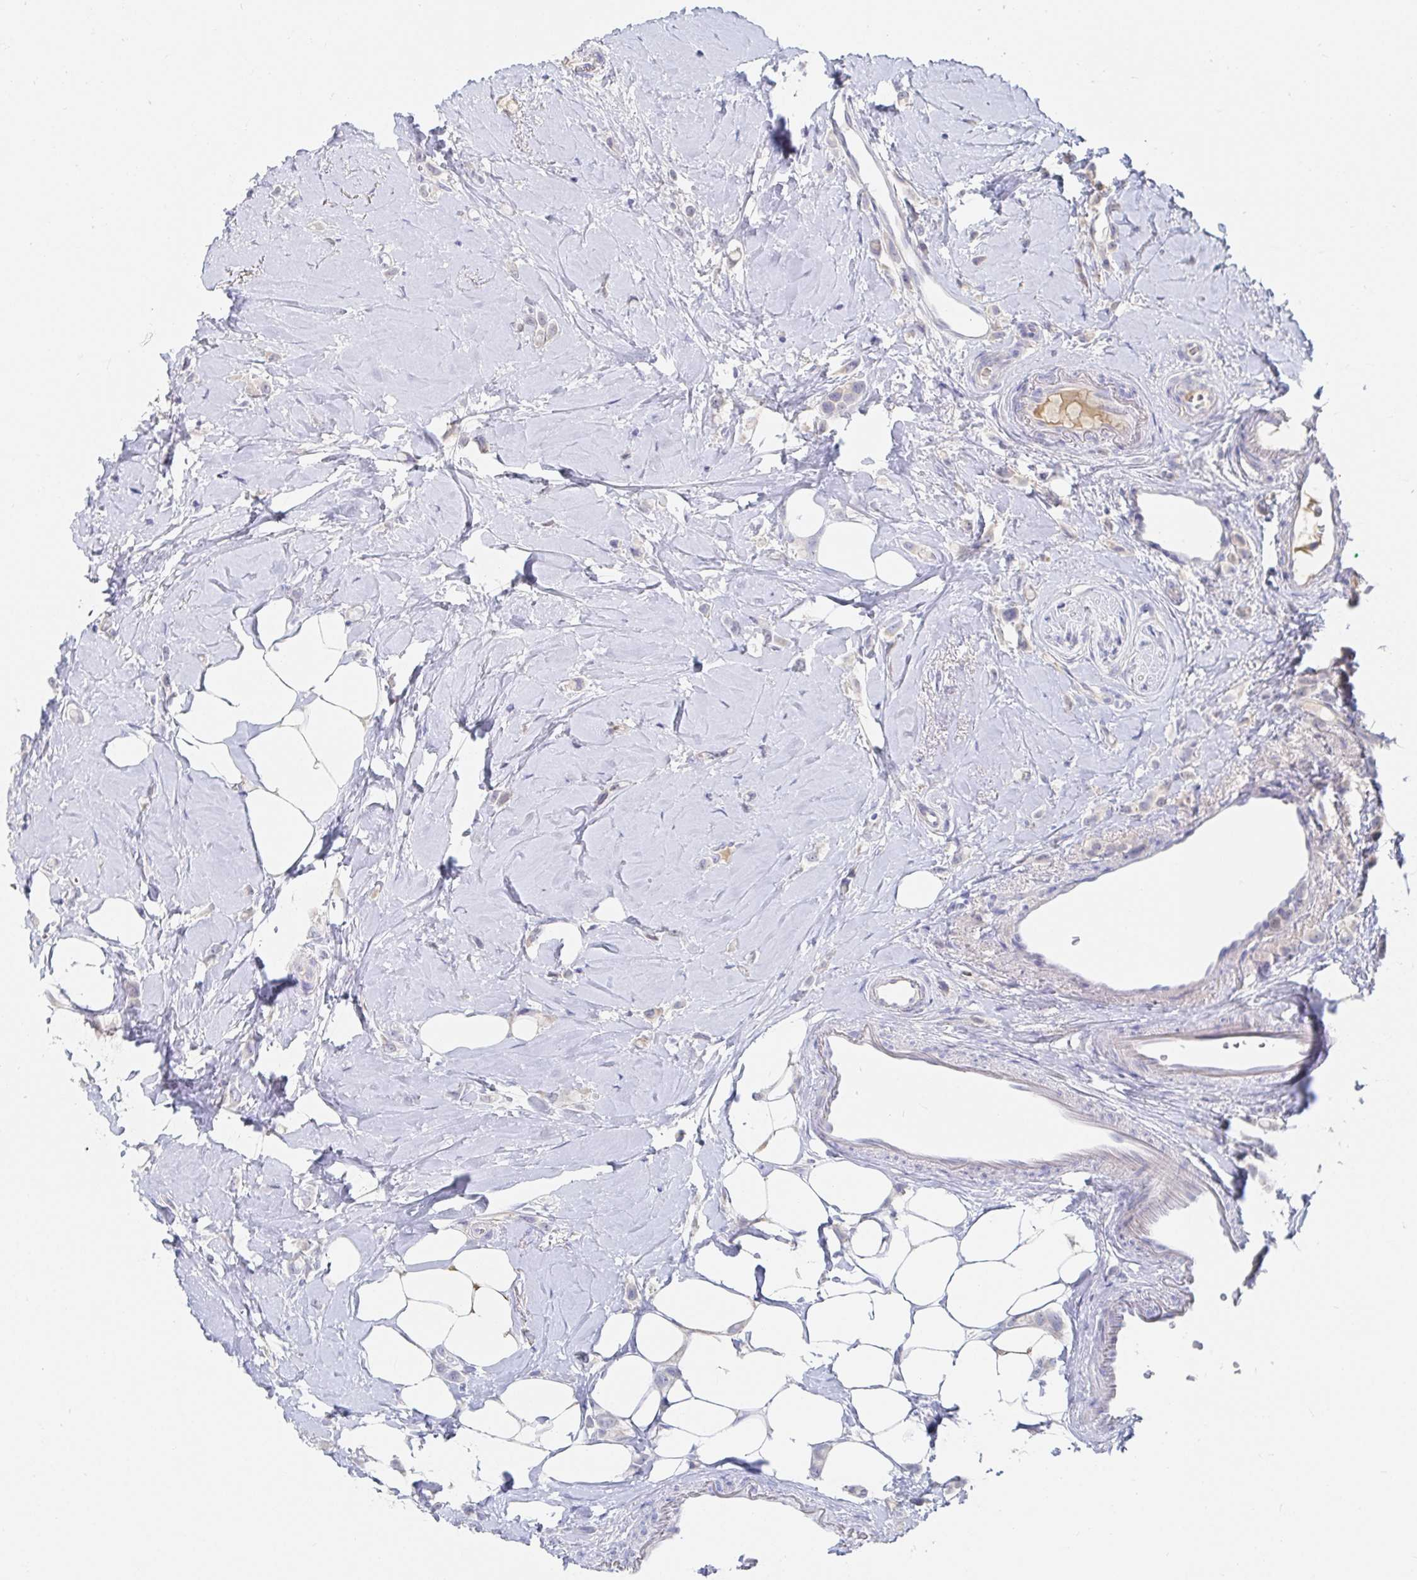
{"staining": {"intensity": "negative", "quantity": "none", "location": "none"}, "tissue": "breast cancer", "cell_type": "Tumor cells", "image_type": "cancer", "snomed": [{"axis": "morphology", "description": "Lobular carcinoma"}, {"axis": "topography", "description": "Breast"}], "caption": "Immunohistochemistry (IHC) histopathology image of neoplastic tissue: breast lobular carcinoma stained with DAB (3,3'-diaminobenzidine) demonstrates no significant protein positivity in tumor cells.", "gene": "ZNF430", "patient": {"sex": "female", "age": 66}}